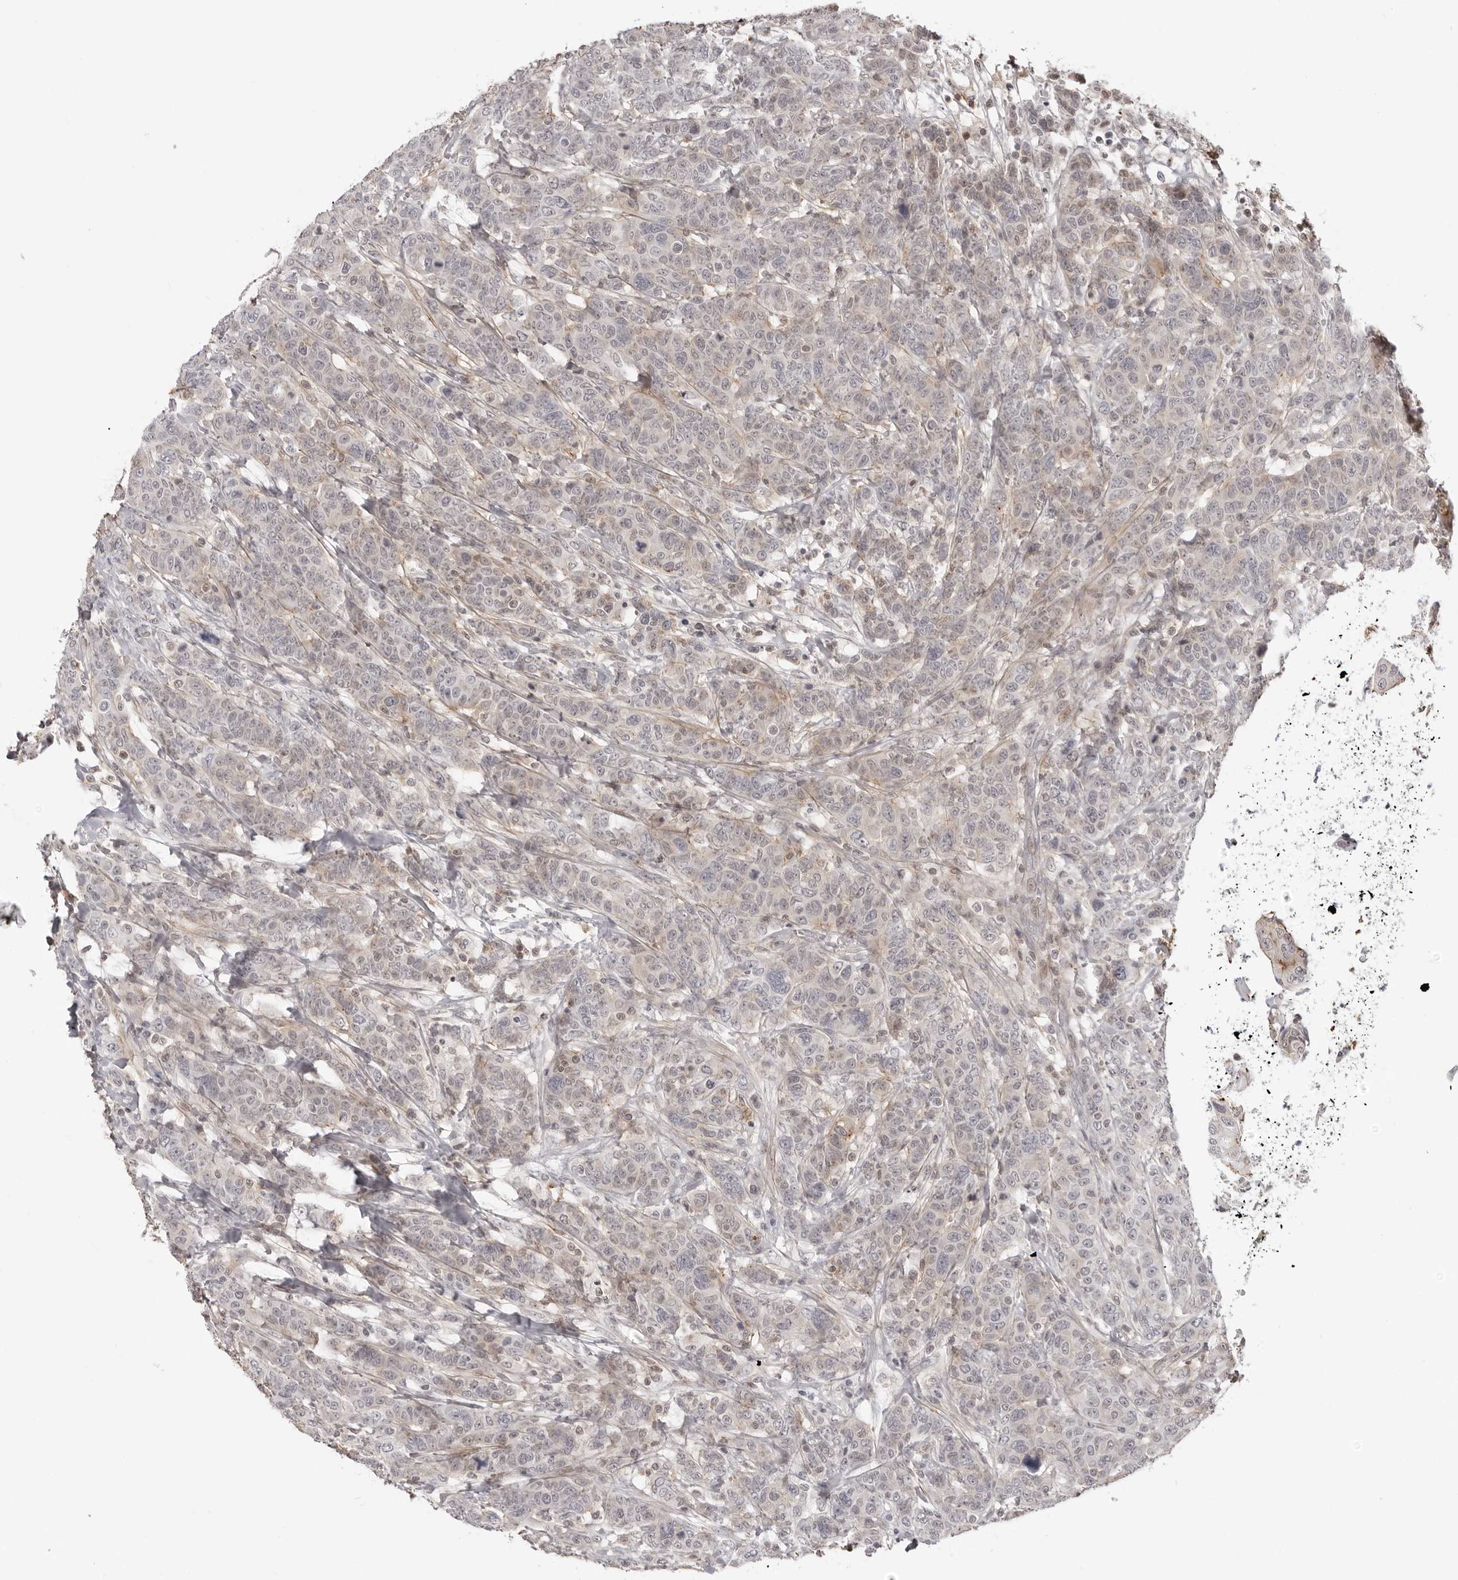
{"staining": {"intensity": "negative", "quantity": "none", "location": "none"}, "tissue": "breast cancer", "cell_type": "Tumor cells", "image_type": "cancer", "snomed": [{"axis": "morphology", "description": "Duct carcinoma"}, {"axis": "topography", "description": "Breast"}], "caption": "Immunohistochemistry of human breast cancer (invasive ductal carcinoma) exhibits no staining in tumor cells. The staining is performed using DAB (3,3'-diaminobenzidine) brown chromogen with nuclei counter-stained in using hematoxylin.", "gene": "UNK", "patient": {"sex": "female", "age": 37}}